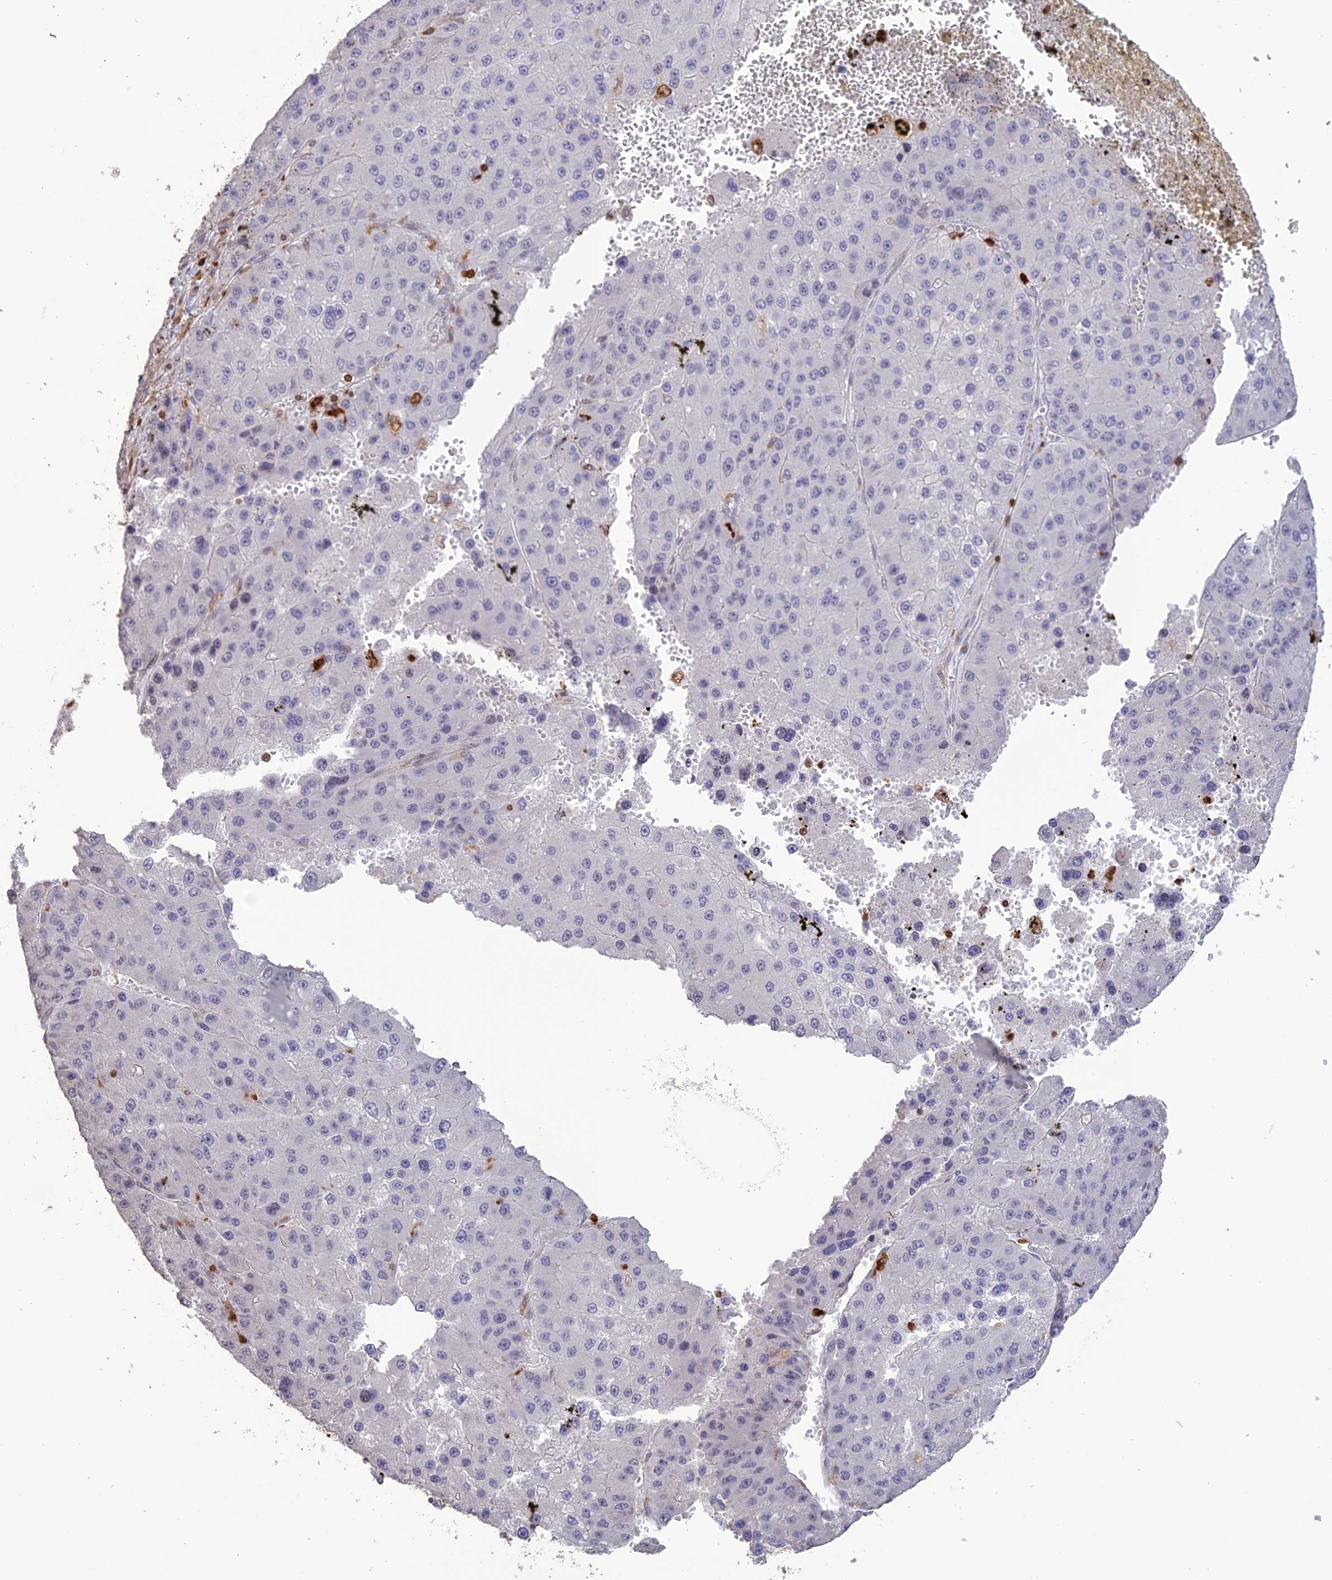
{"staining": {"intensity": "negative", "quantity": "none", "location": "none"}, "tissue": "liver cancer", "cell_type": "Tumor cells", "image_type": "cancer", "snomed": [{"axis": "morphology", "description": "Carcinoma, Hepatocellular, NOS"}, {"axis": "topography", "description": "Liver"}], "caption": "A photomicrograph of liver cancer stained for a protein exhibits no brown staining in tumor cells.", "gene": "APOBR", "patient": {"sex": "female", "age": 73}}